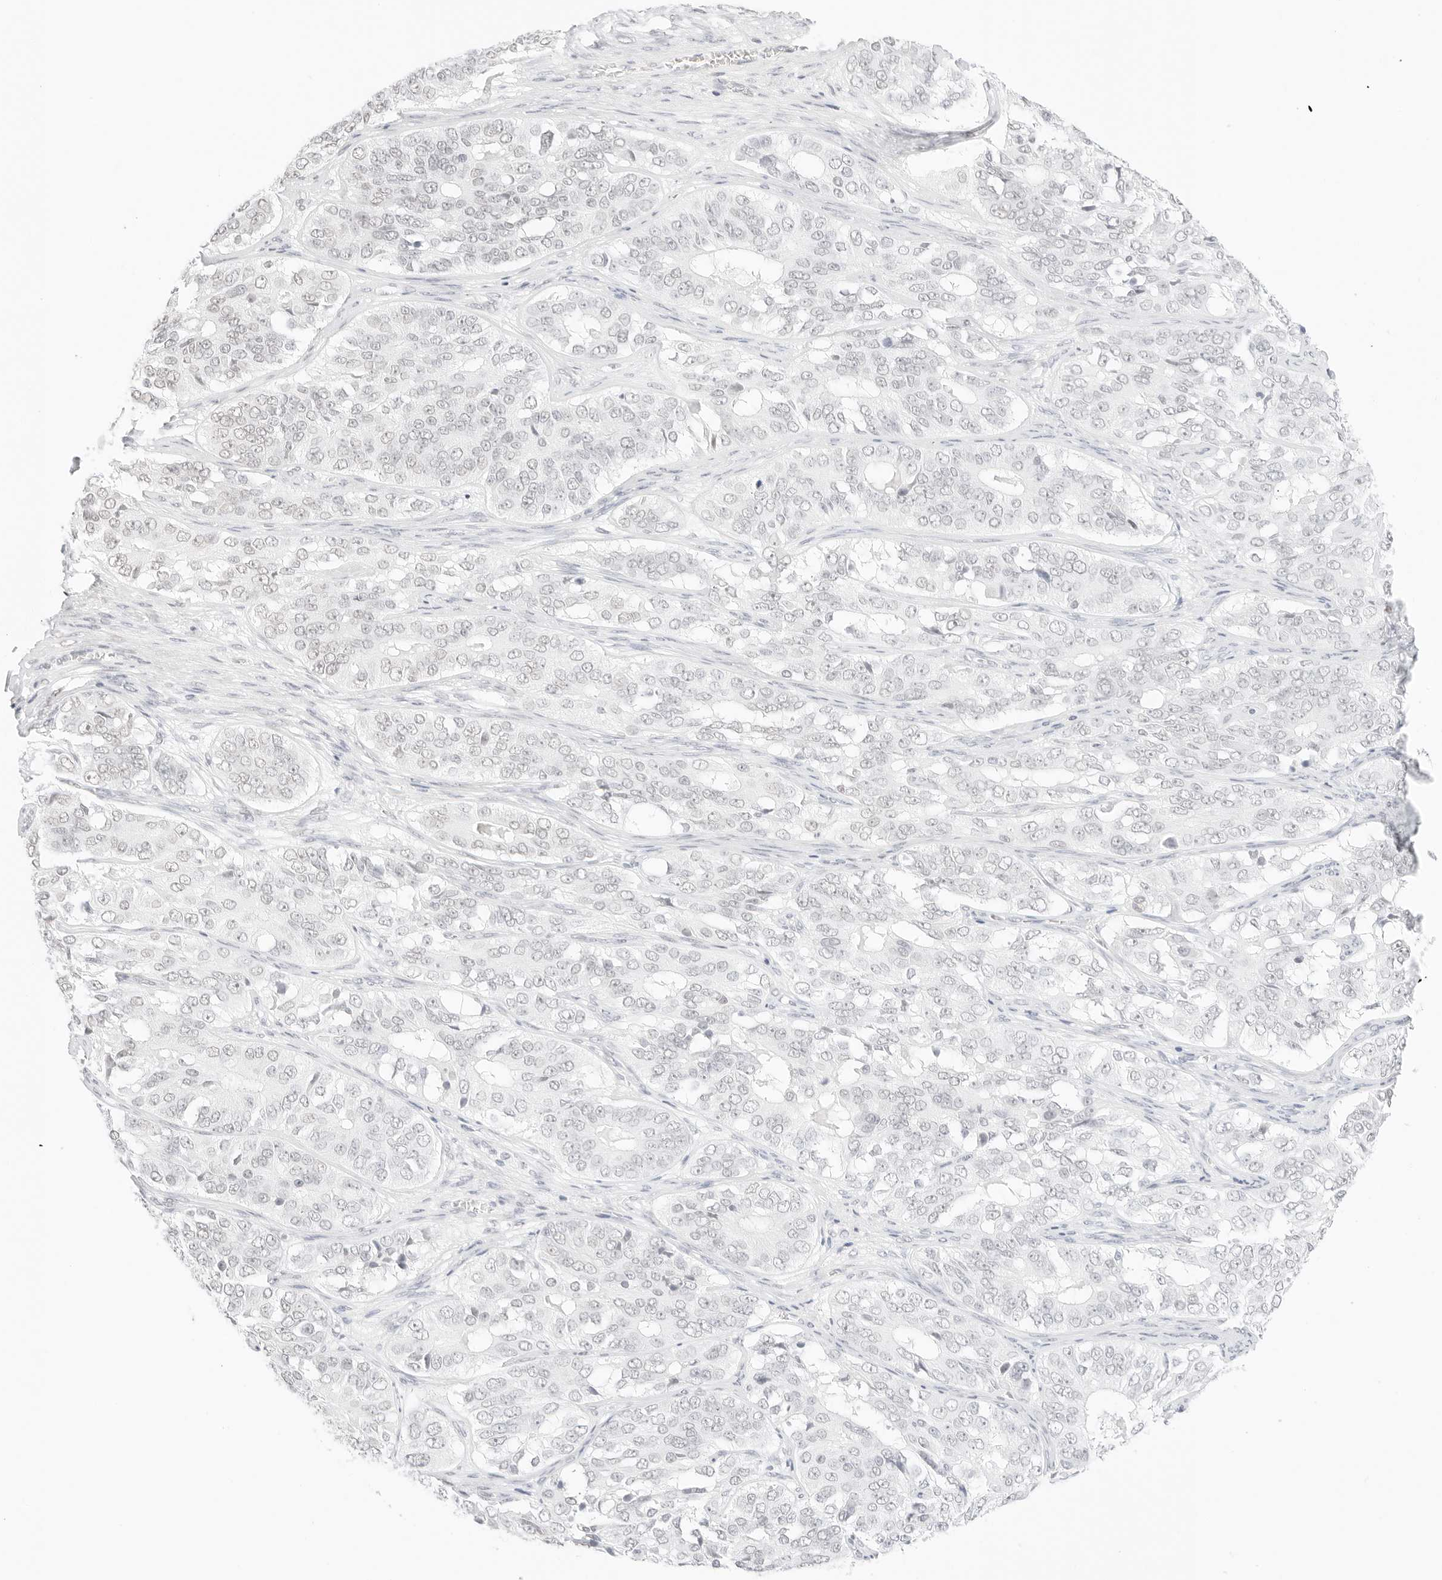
{"staining": {"intensity": "negative", "quantity": "none", "location": "none"}, "tissue": "ovarian cancer", "cell_type": "Tumor cells", "image_type": "cancer", "snomed": [{"axis": "morphology", "description": "Carcinoma, endometroid"}, {"axis": "topography", "description": "Ovary"}], "caption": "Immunohistochemistry image of neoplastic tissue: ovarian endometroid carcinoma stained with DAB shows no significant protein staining in tumor cells. (DAB (3,3'-diaminobenzidine) immunohistochemistry (IHC), high magnification).", "gene": "FBLN5", "patient": {"sex": "female", "age": 51}}